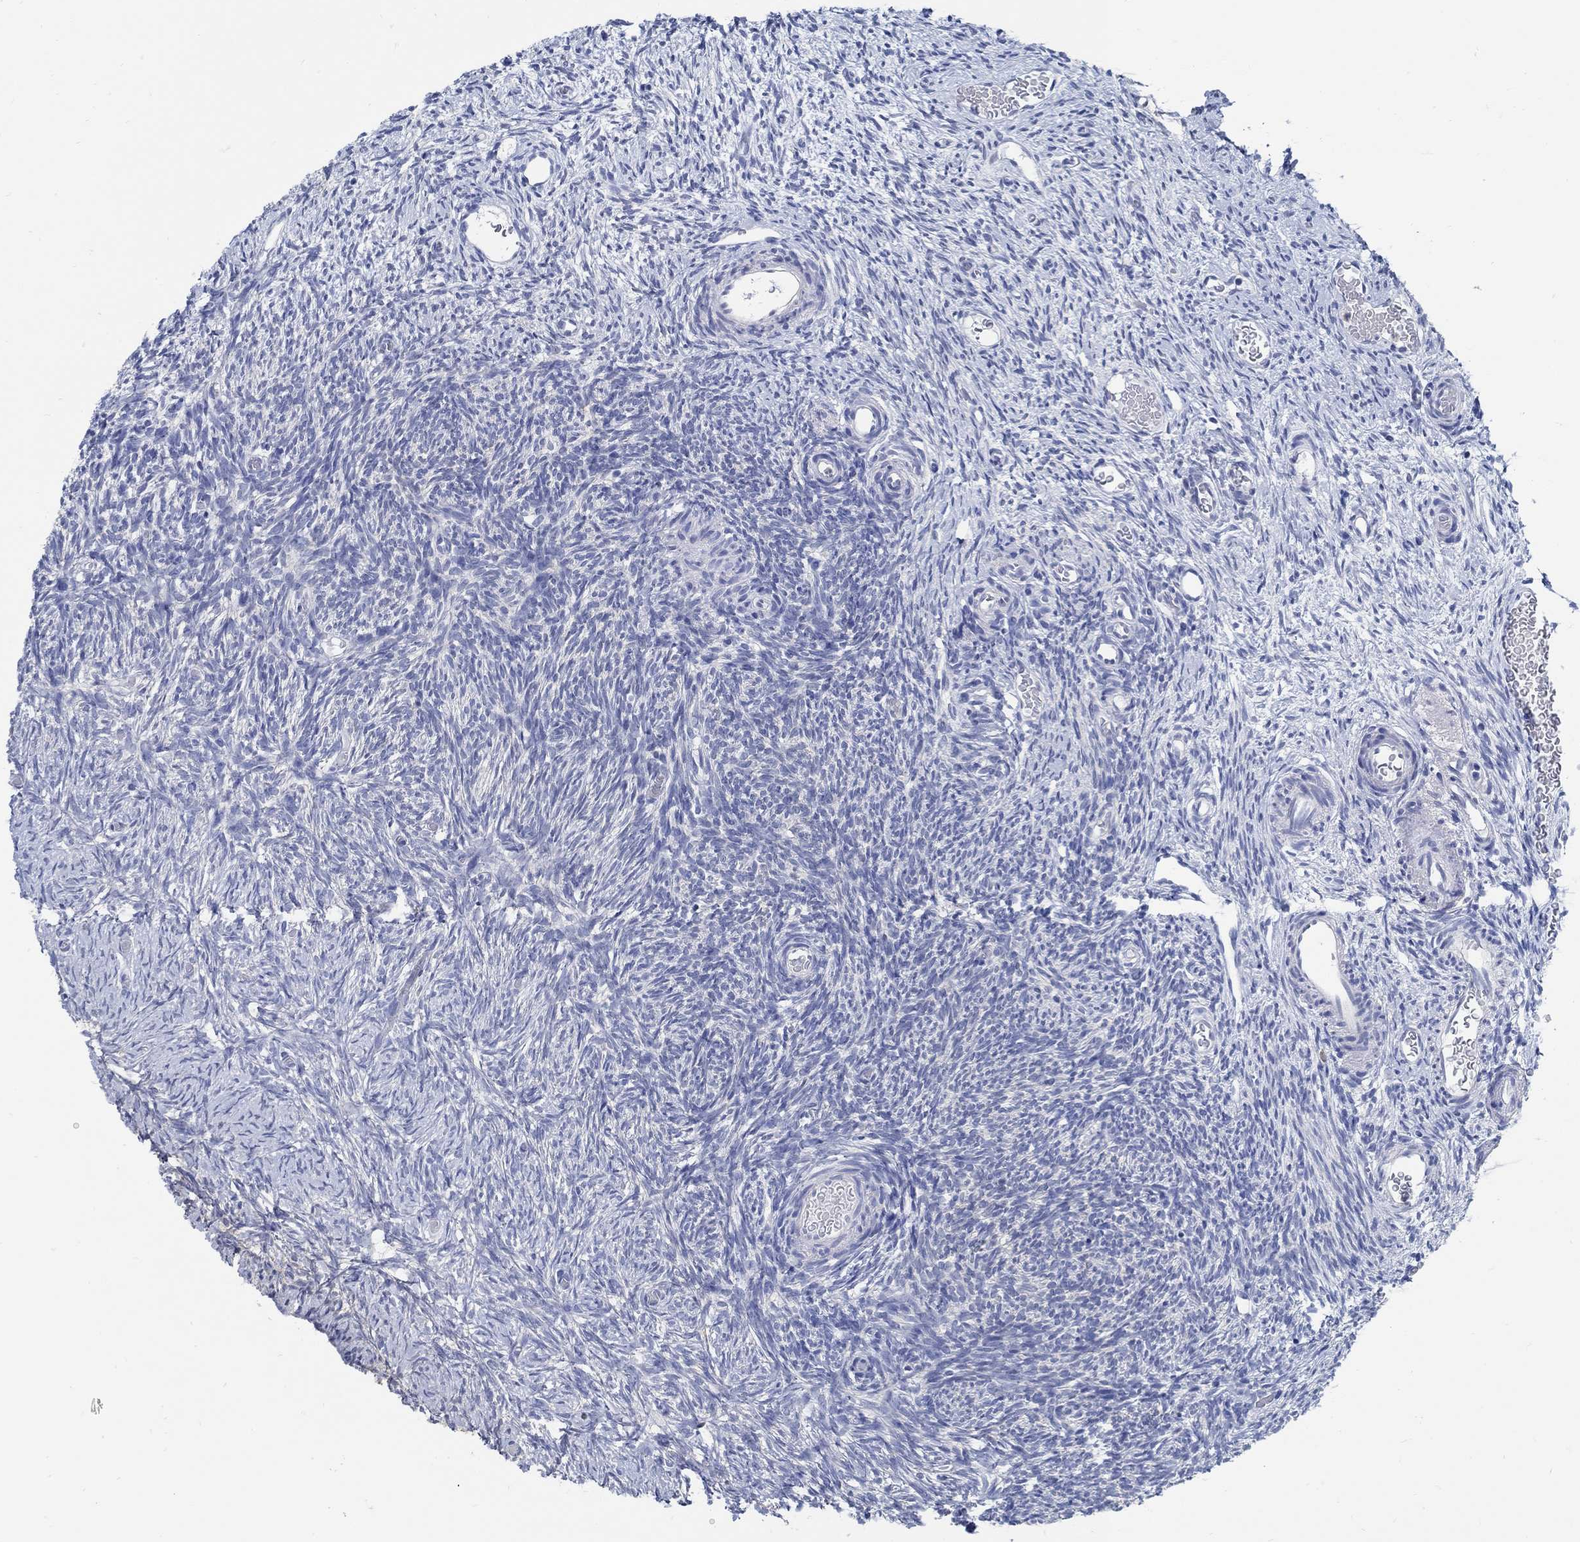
{"staining": {"intensity": "moderate", "quantity": "25%-75%", "location": "cytoplasmic/membranous"}, "tissue": "ovary", "cell_type": "Follicle cells", "image_type": "normal", "snomed": [{"axis": "morphology", "description": "Normal tissue, NOS"}, {"axis": "topography", "description": "Ovary"}], "caption": "Brown immunohistochemical staining in benign ovary exhibits moderate cytoplasmic/membranous staining in about 25%-75% of follicle cells.", "gene": "PCDH11X", "patient": {"sex": "female", "age": 39}}